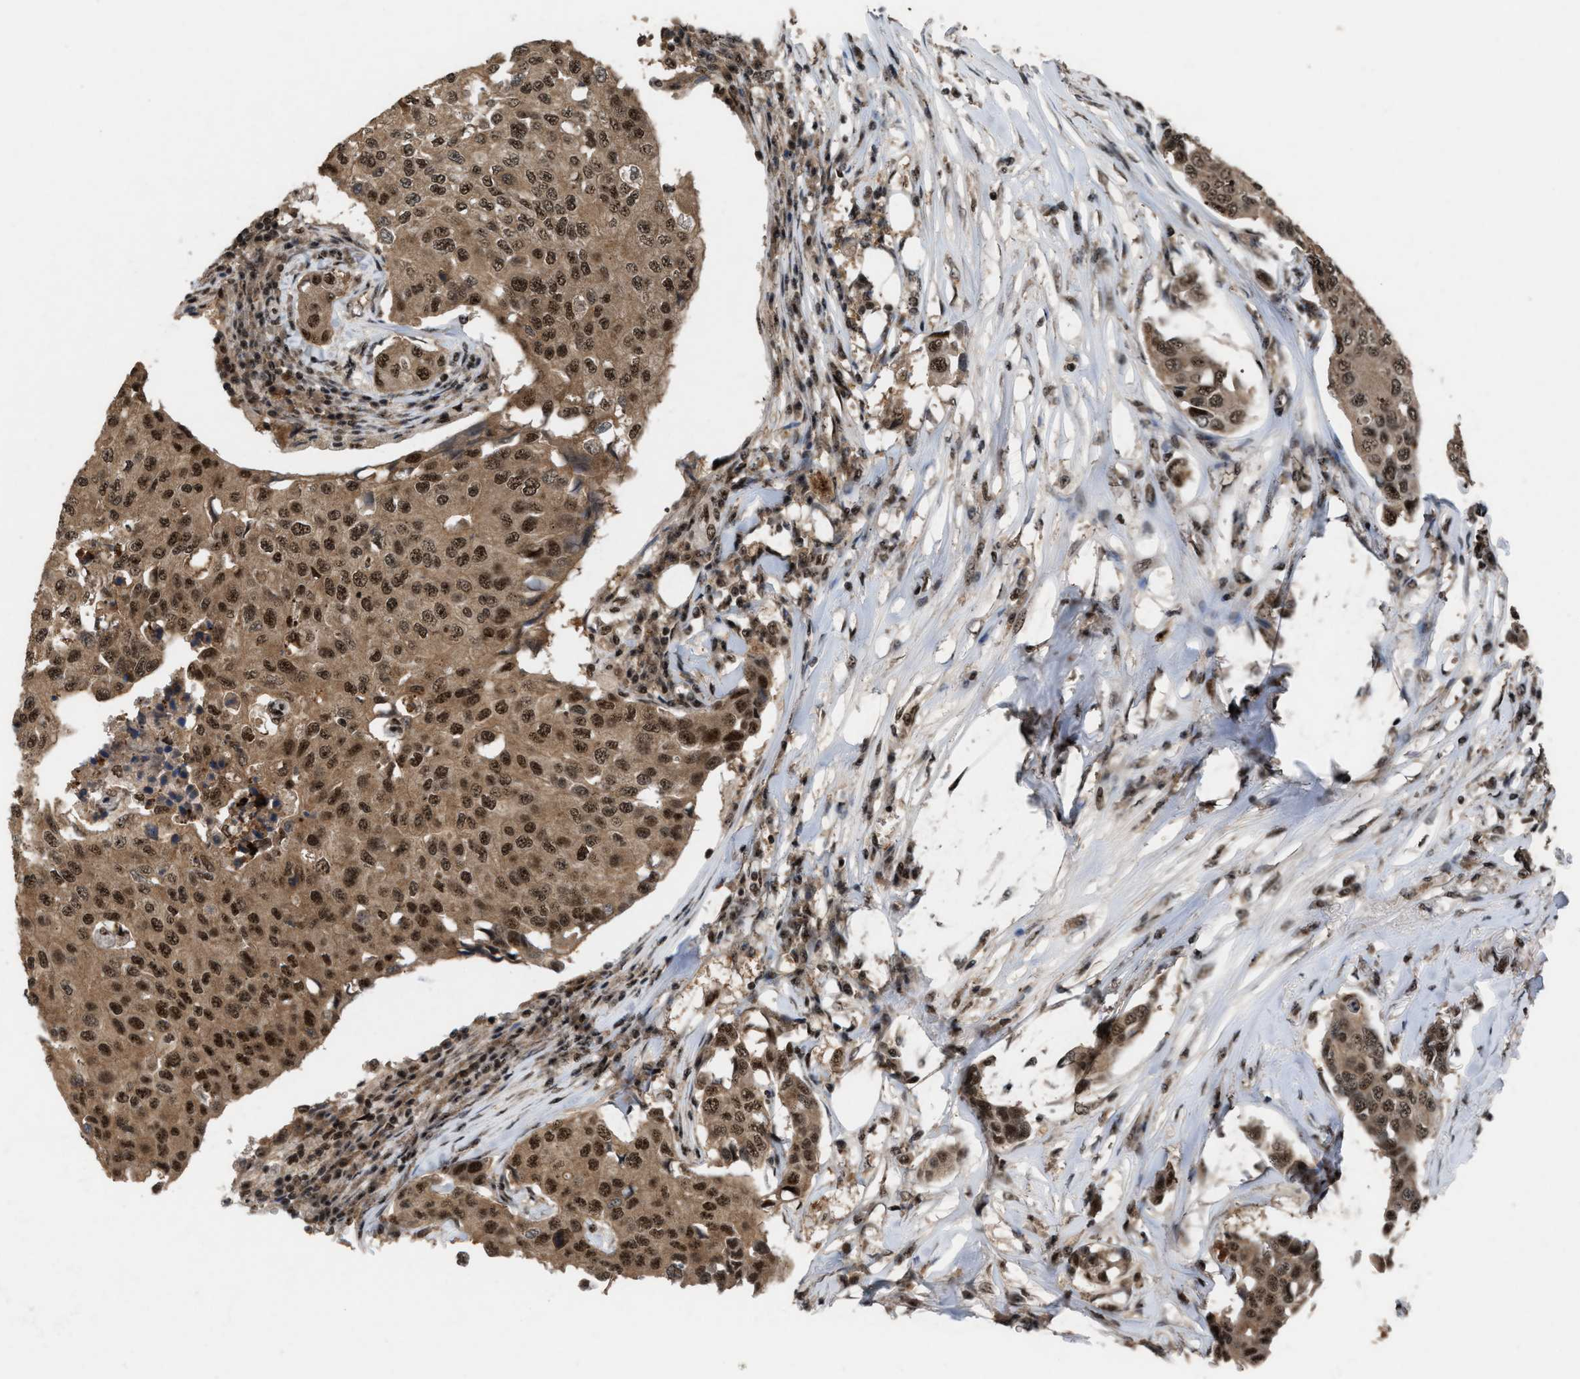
{"staining": {"intensity": "moderate", "quantity": ">75%", "location": "cytoplasmic/membranous,nuclear"}, "tissue": "breast cancer", "cell_type": "Tumor cells", "image_type": "cancer", "snomed": [{"axis": "morphology", "description": "Duct carcinoma"}, {"axis": "topography", "description": "Breast"}], "caption": "Tumor cells exhibit medium levels of moderate cytoplasmic/membranous and nuclear positivity in about >75% of cells in human breast cancer (infiltrating ductal carcinoma).", "gene": "PRPF4", "patient": {"sex": "female", "age": 80}}